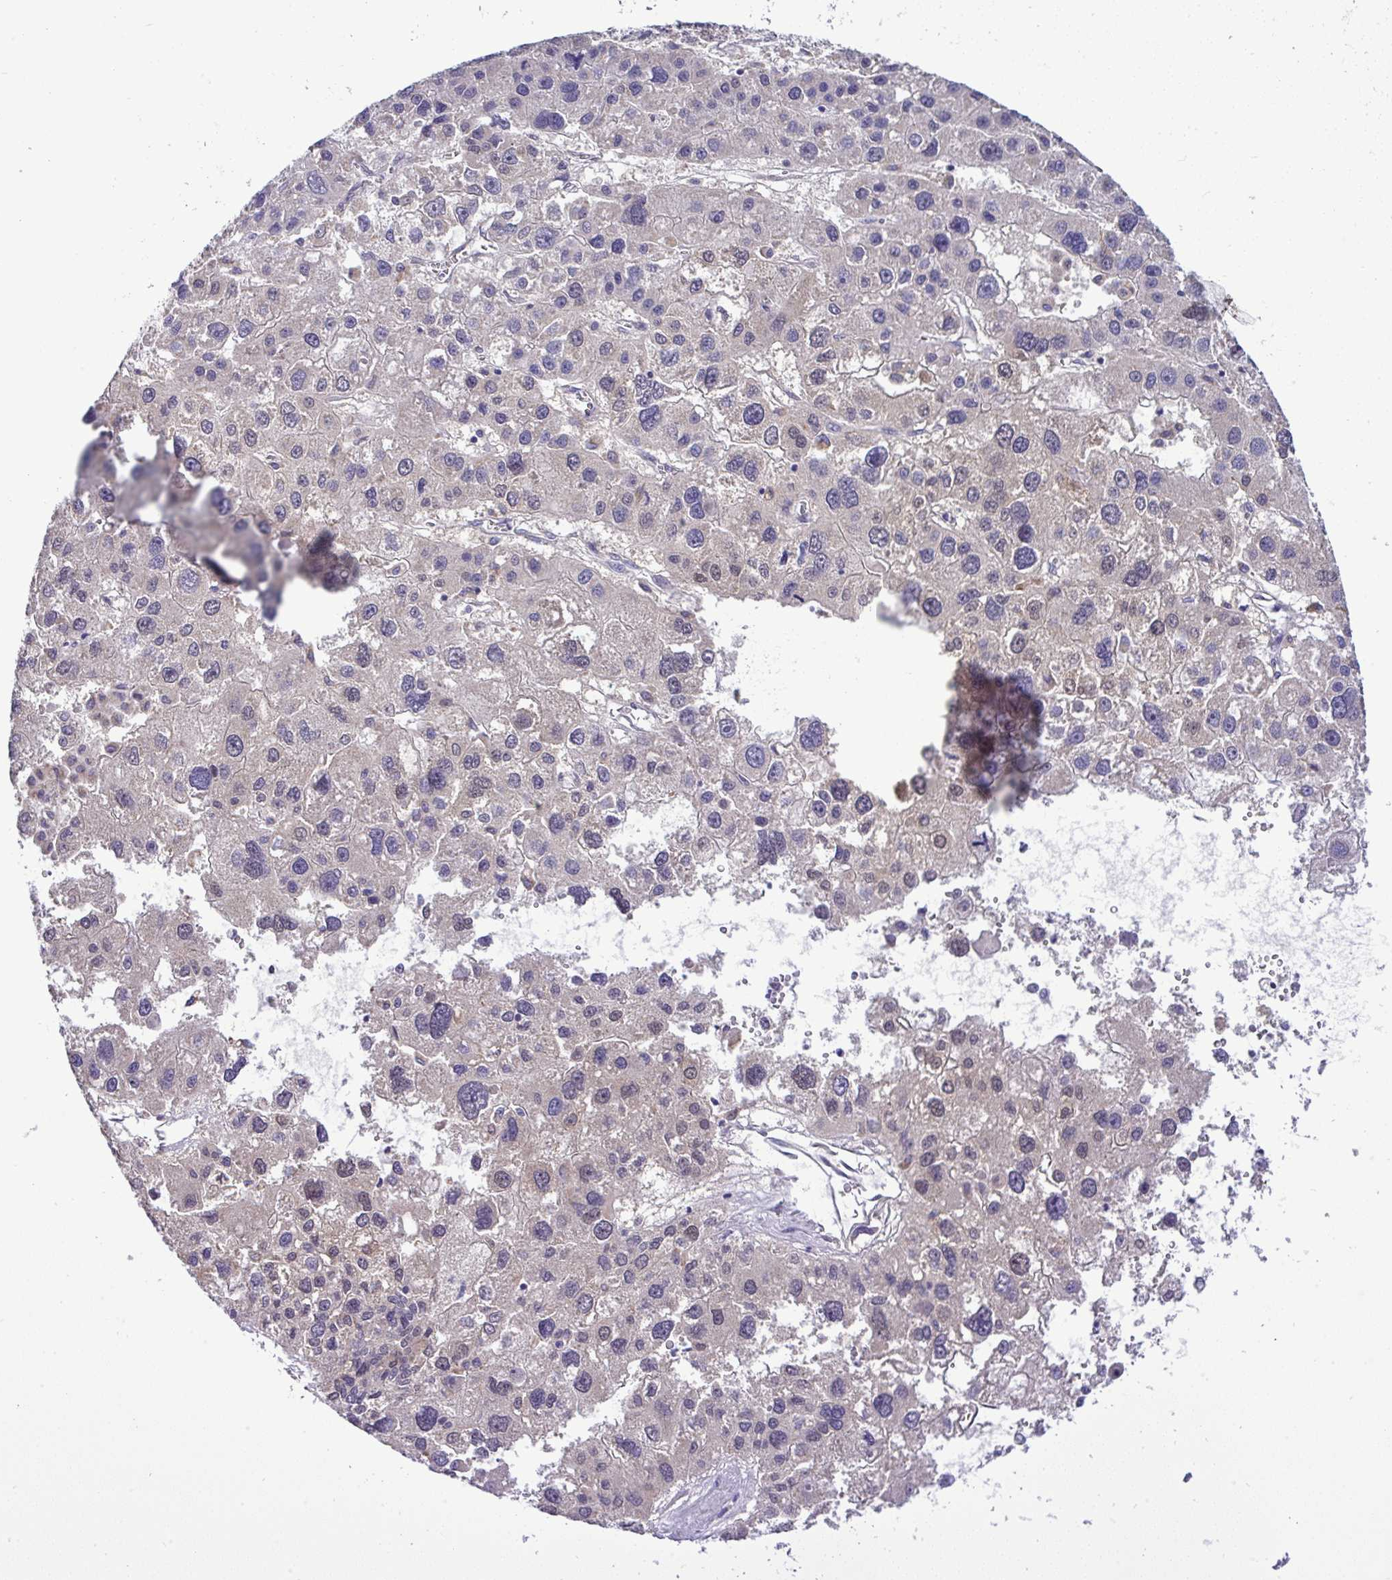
{"staining": {"intensity": "weak", "quantity": "<25%", "location": "nuclear"}, "tissue": "liver cancer", "cell_type": "Tumor cells", "image_type": "cancer", "snomed": [{"axis": "morphology", "description": "Carcinoma, Hepatocellular, NOS"}, {"axis": "topography", "description": "Liver"}], "caption": "Liver cancer was stained to show a protein in brown. There is no significant expression in tumor cells. Brightfield microscopy of immunohistochemistry (IHC) stained with DAB (3,3'-diaminobenzidine) (brown) and hematoxylin (blue), captured at high magnification.", "gene": "ST8SIA2", "patient": {"sex": "male", "age": 73}}